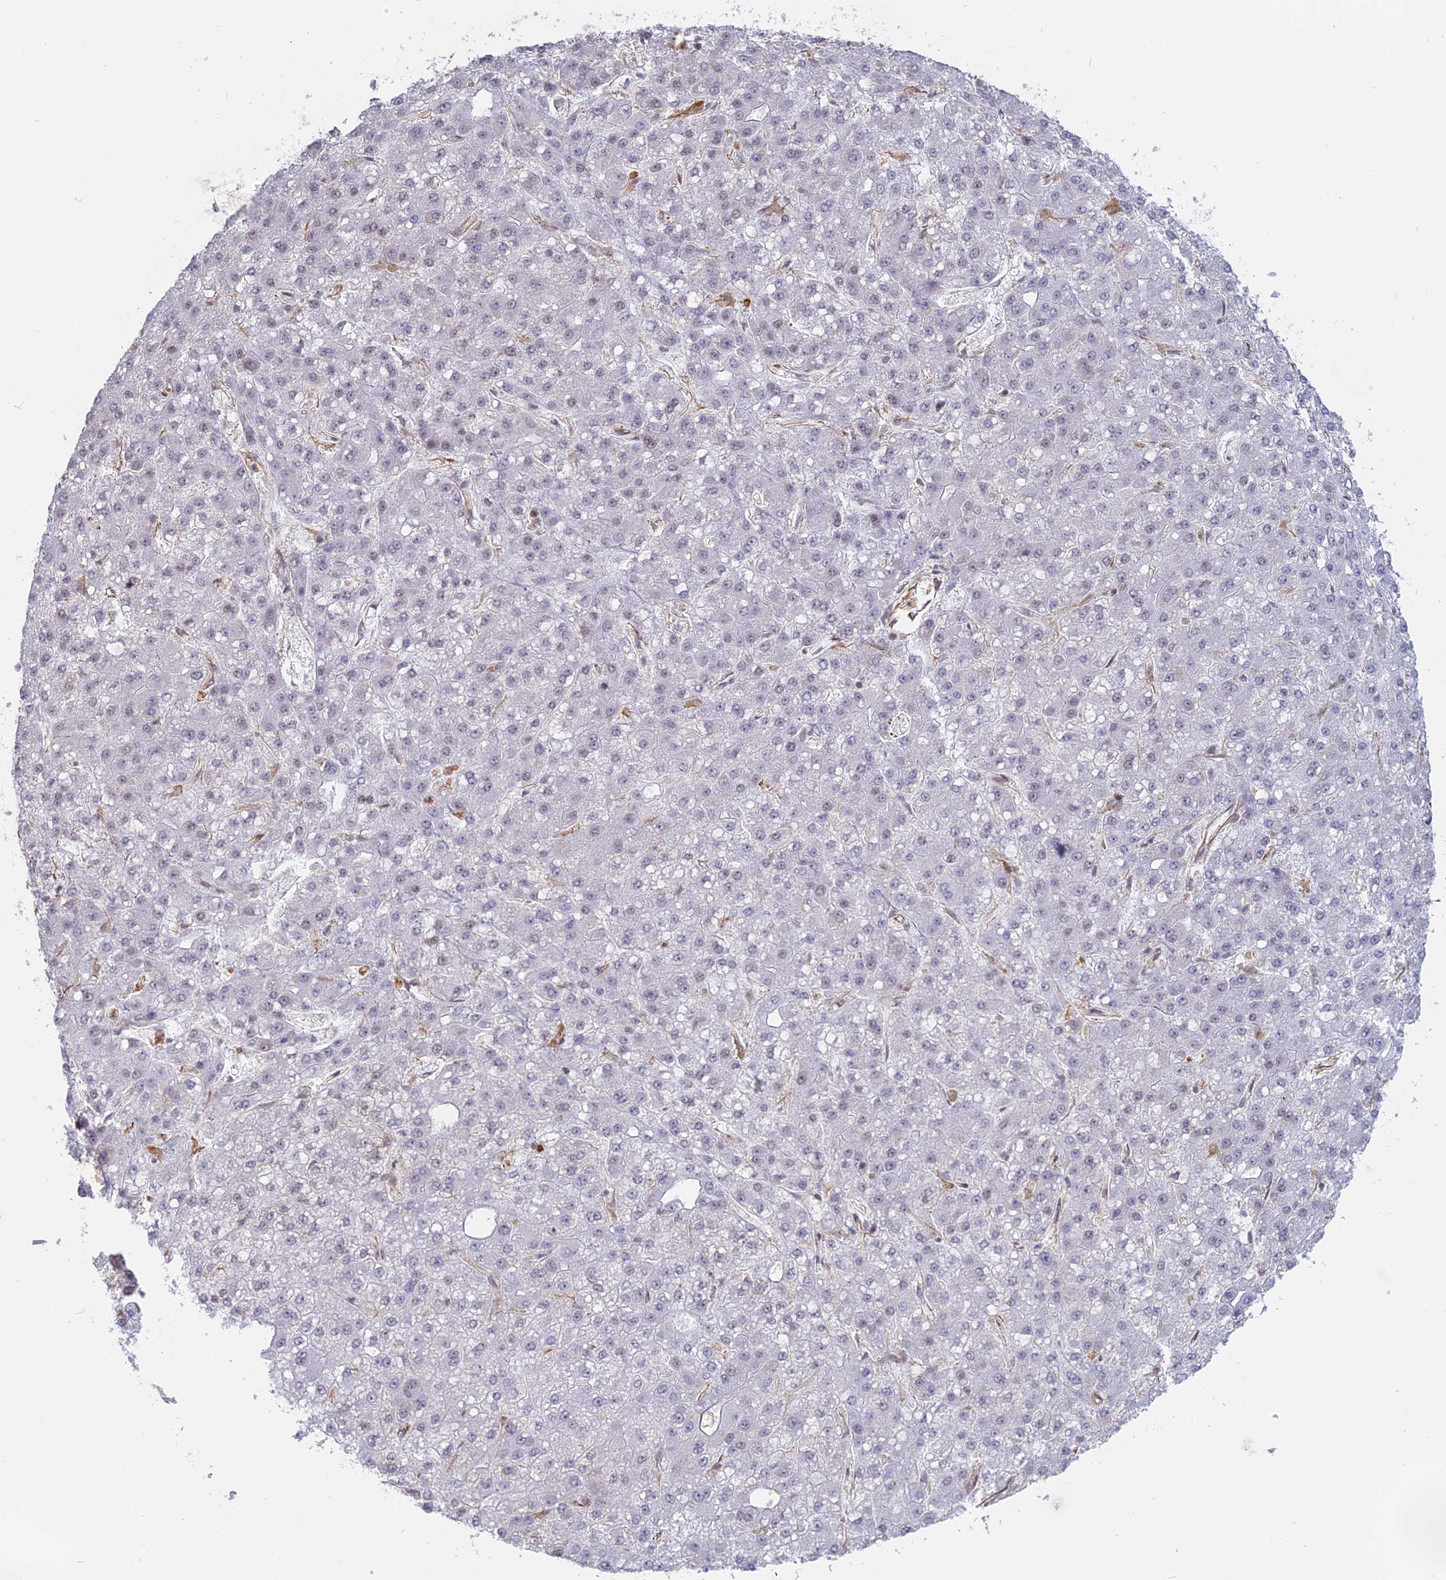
{"staining": {"intensity": "negative", "quantity": "none", "location": "none"}, "tissue": "liver cancer", "cell_type": "Tumor cells", "image_type": "cancer", "snomed": [{"axis": "morphology", "description": "Carcinoma, Hepatocellular, NOS"}, {"axis": "topography", "description": "Liver"}], "caption": "The immunohistochemistry (IHC) image has no significant staining in tumor cells of liver cancer (hepatocellular carcinoma) tissue.", "gene": "APOBR", "patient": {"sex": "male", "age": 67}}